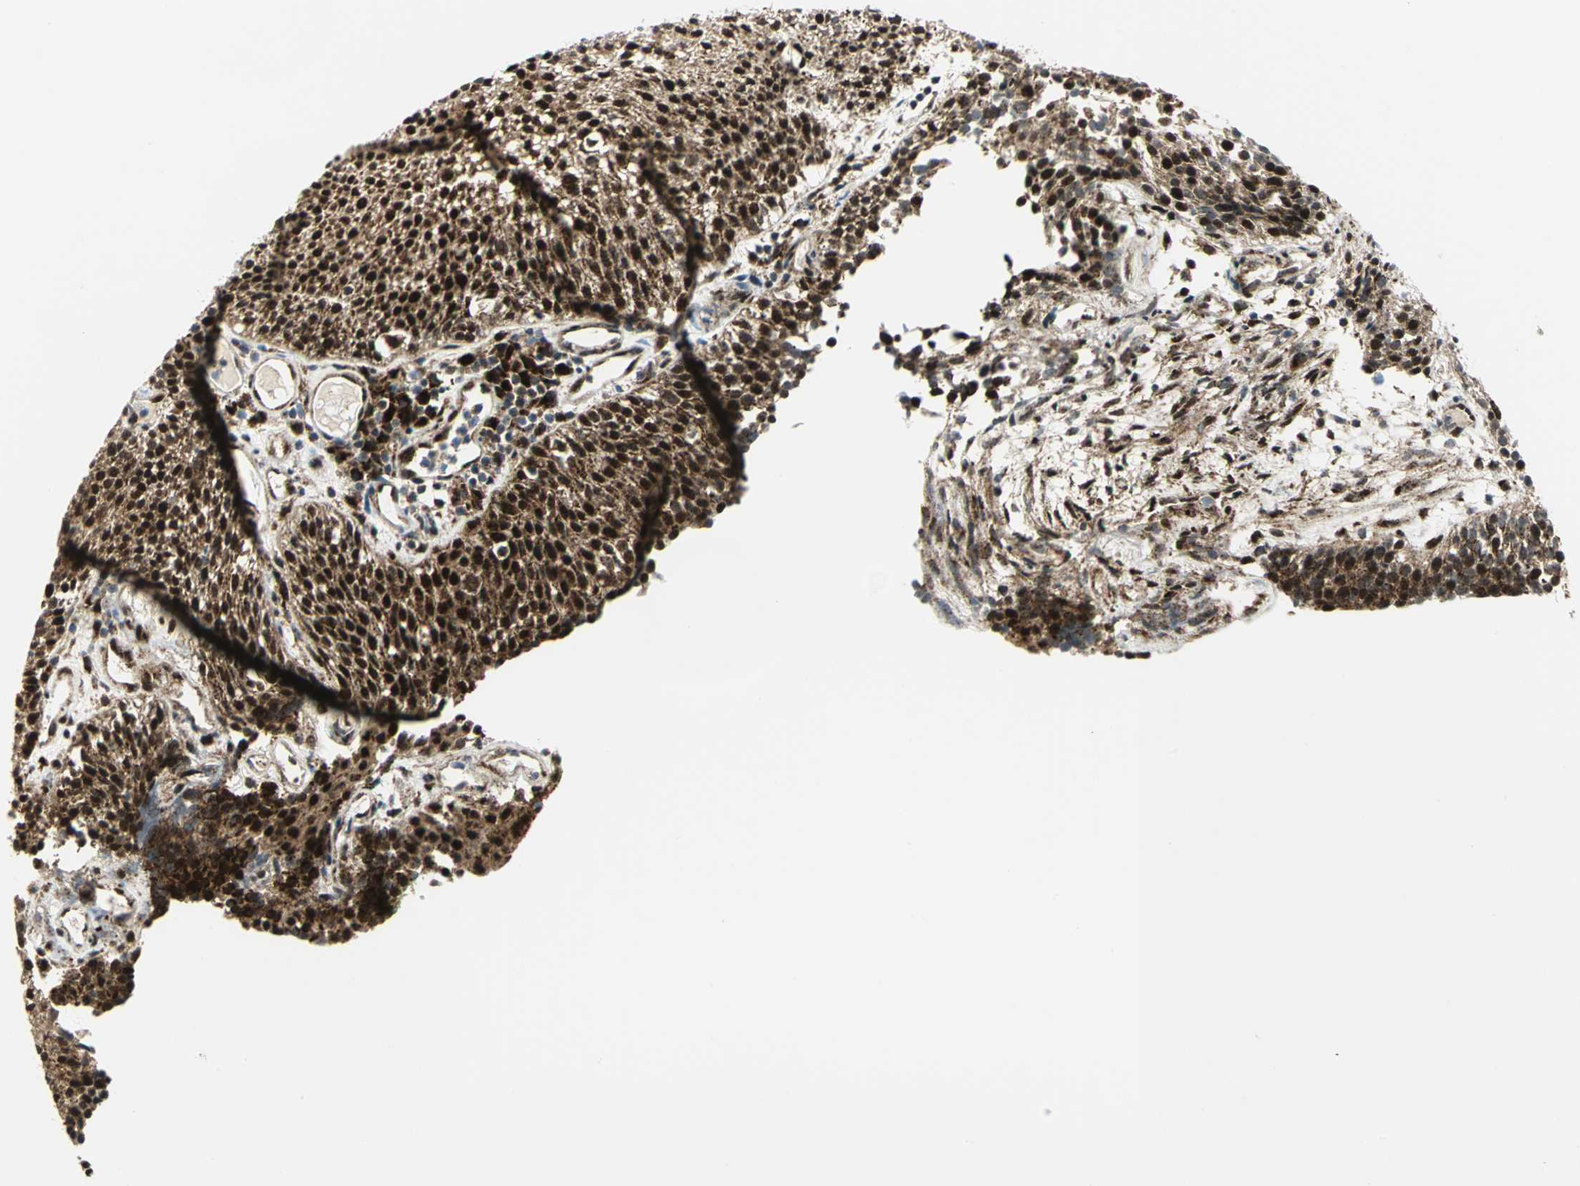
{"staining": {"intensity": "strong", "quantity": ">75%", "location": "cytoplasmic/membranous,nuclear"}, "tissue": "urothelial cancer", "cell_type": "Tumor cells", "image_type": "cancer", "snomed": [{"axis": "morphology", "description": "Urothelial carcinoma, Low grade"}, {"axis": "topography", "description": "Urinary bladder"}], "caption": "Protein analysis of urothelial cancer tissue displays strong cytoplasmic/membranous and nuclear positivity in about >75% of tumor cells.", "gene": "ATP6V1A", "patient": {"sex": "male", "age": 85}}